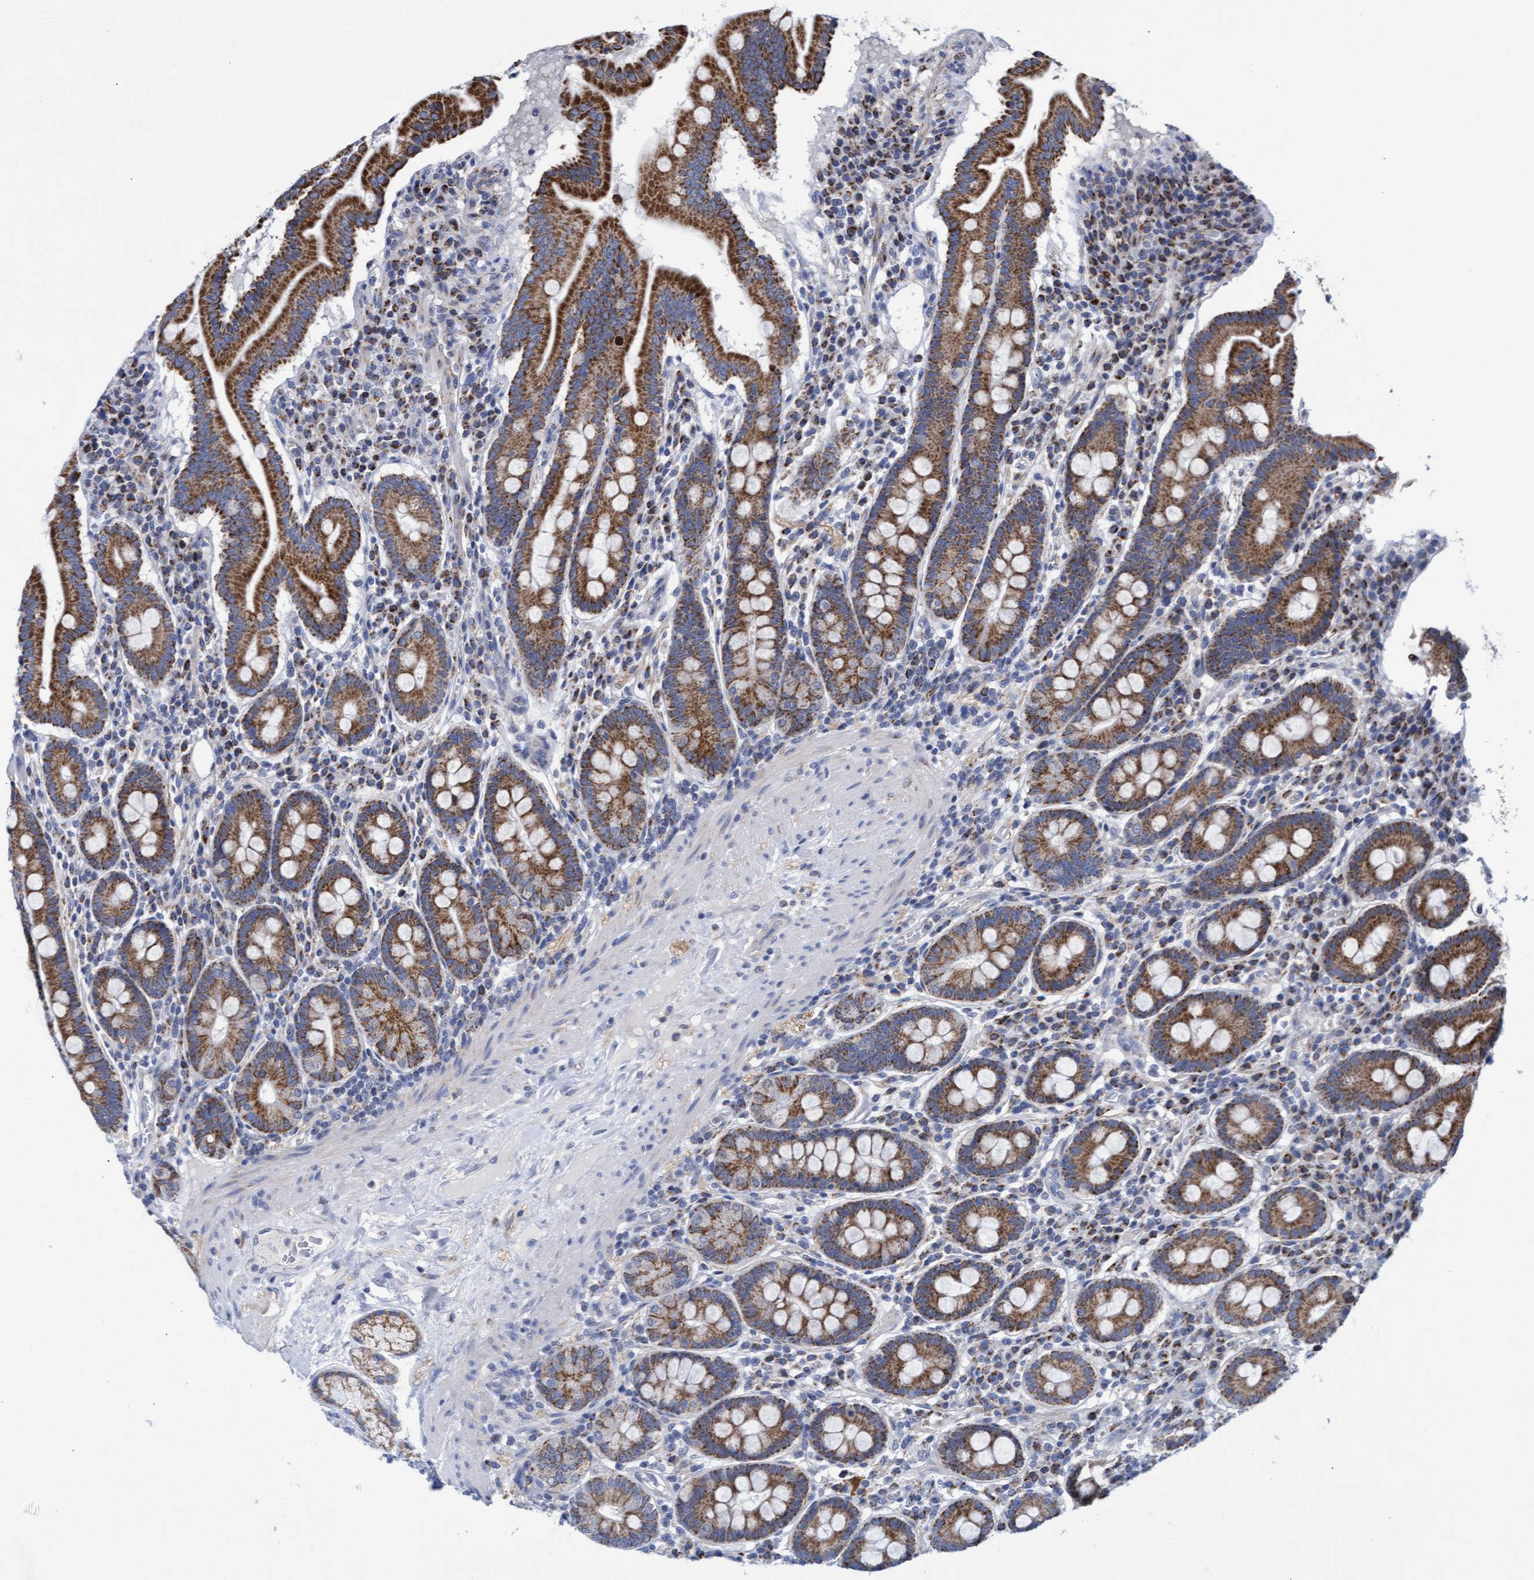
{"staining": {"intensity": "strong", "quantity": ">75%", "location": "cytoplasmic/membranous"}, "tissue": "duodenum", "cell_type": "Glandular cells", "image_type": "normal", "snomed": [{"axis": "morphology", "description": "Normal tissue, NOS"}, {"axis": "topography", "description": "Duodenum"}], "caption": "Brown immunohistochemical staining in unremarkable human duodenum demonstrates strong cytoplasmic/membranous positivity in about >75% of glandular cells. The protein is stained brown, and the nuclei are stained in blue (DAB (3,3'-diaminobenzidine) IHC with brightfield microscopy, high magnification).", "gene": "ZNF750", "patient": {"sex": "male", "age": 50}}